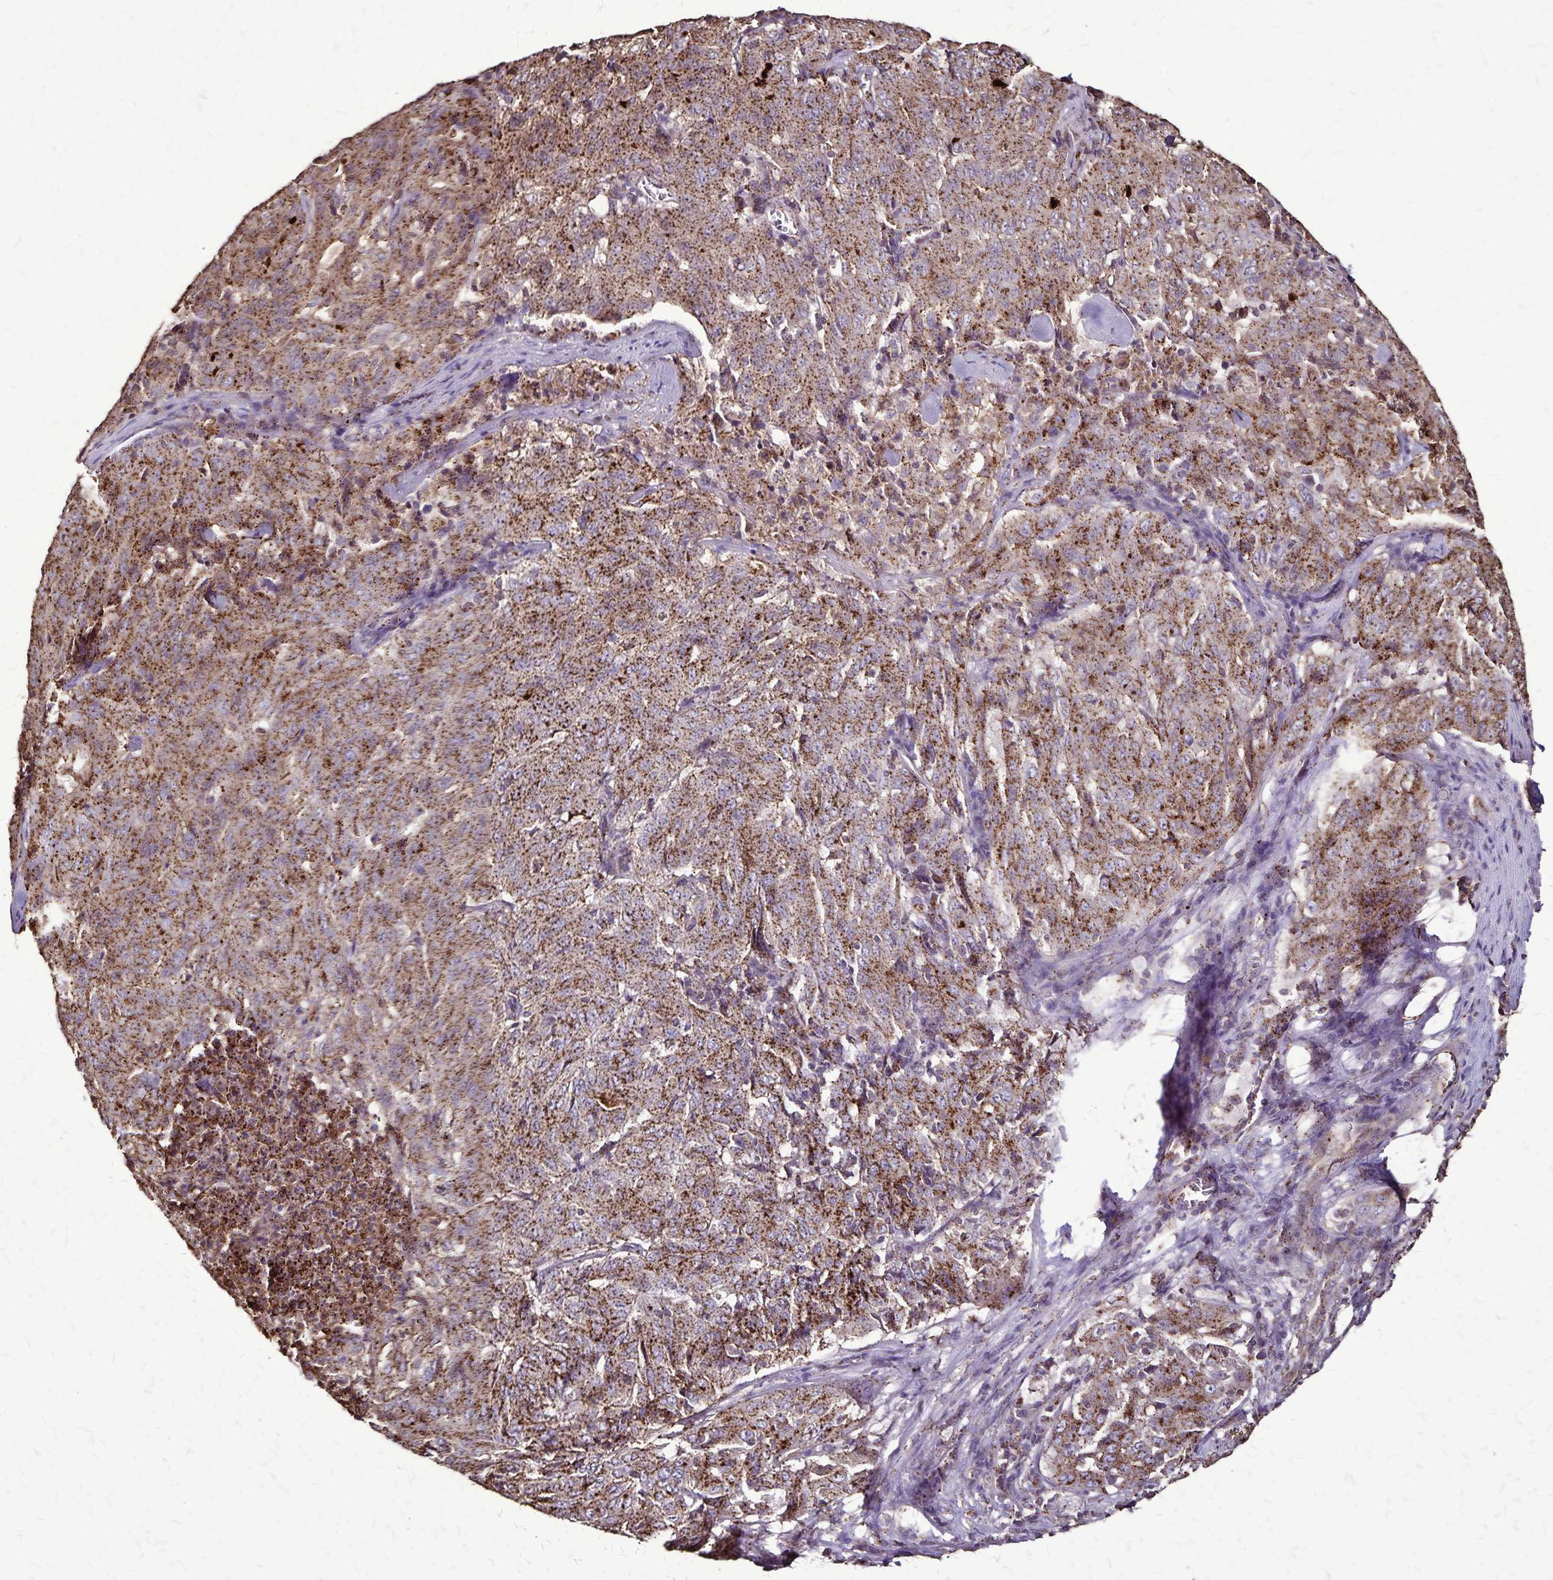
{"staining": {"intensity": "strong", "quantity": ">75%", "location": "cytoplasmic/membranous"}, "tissue": "pancreatic cancer", "cell_type": "Tumor cells", "image_type": "cancer", "snomed": [{"axis": "morphology", "description": "Adenocarcinoma, NOS"}, {"axis": "topography", "description": "Pancreas"}], "caption": "This image demonstrates immunohistochemistry (IHC) staining of human pancreatic cancer, with high strong cytoplasmic/membranous staining in approximately >75% of tumor cells.", "gene": "CHMP1B", "patient": {"sex": "male", "age": 63}}